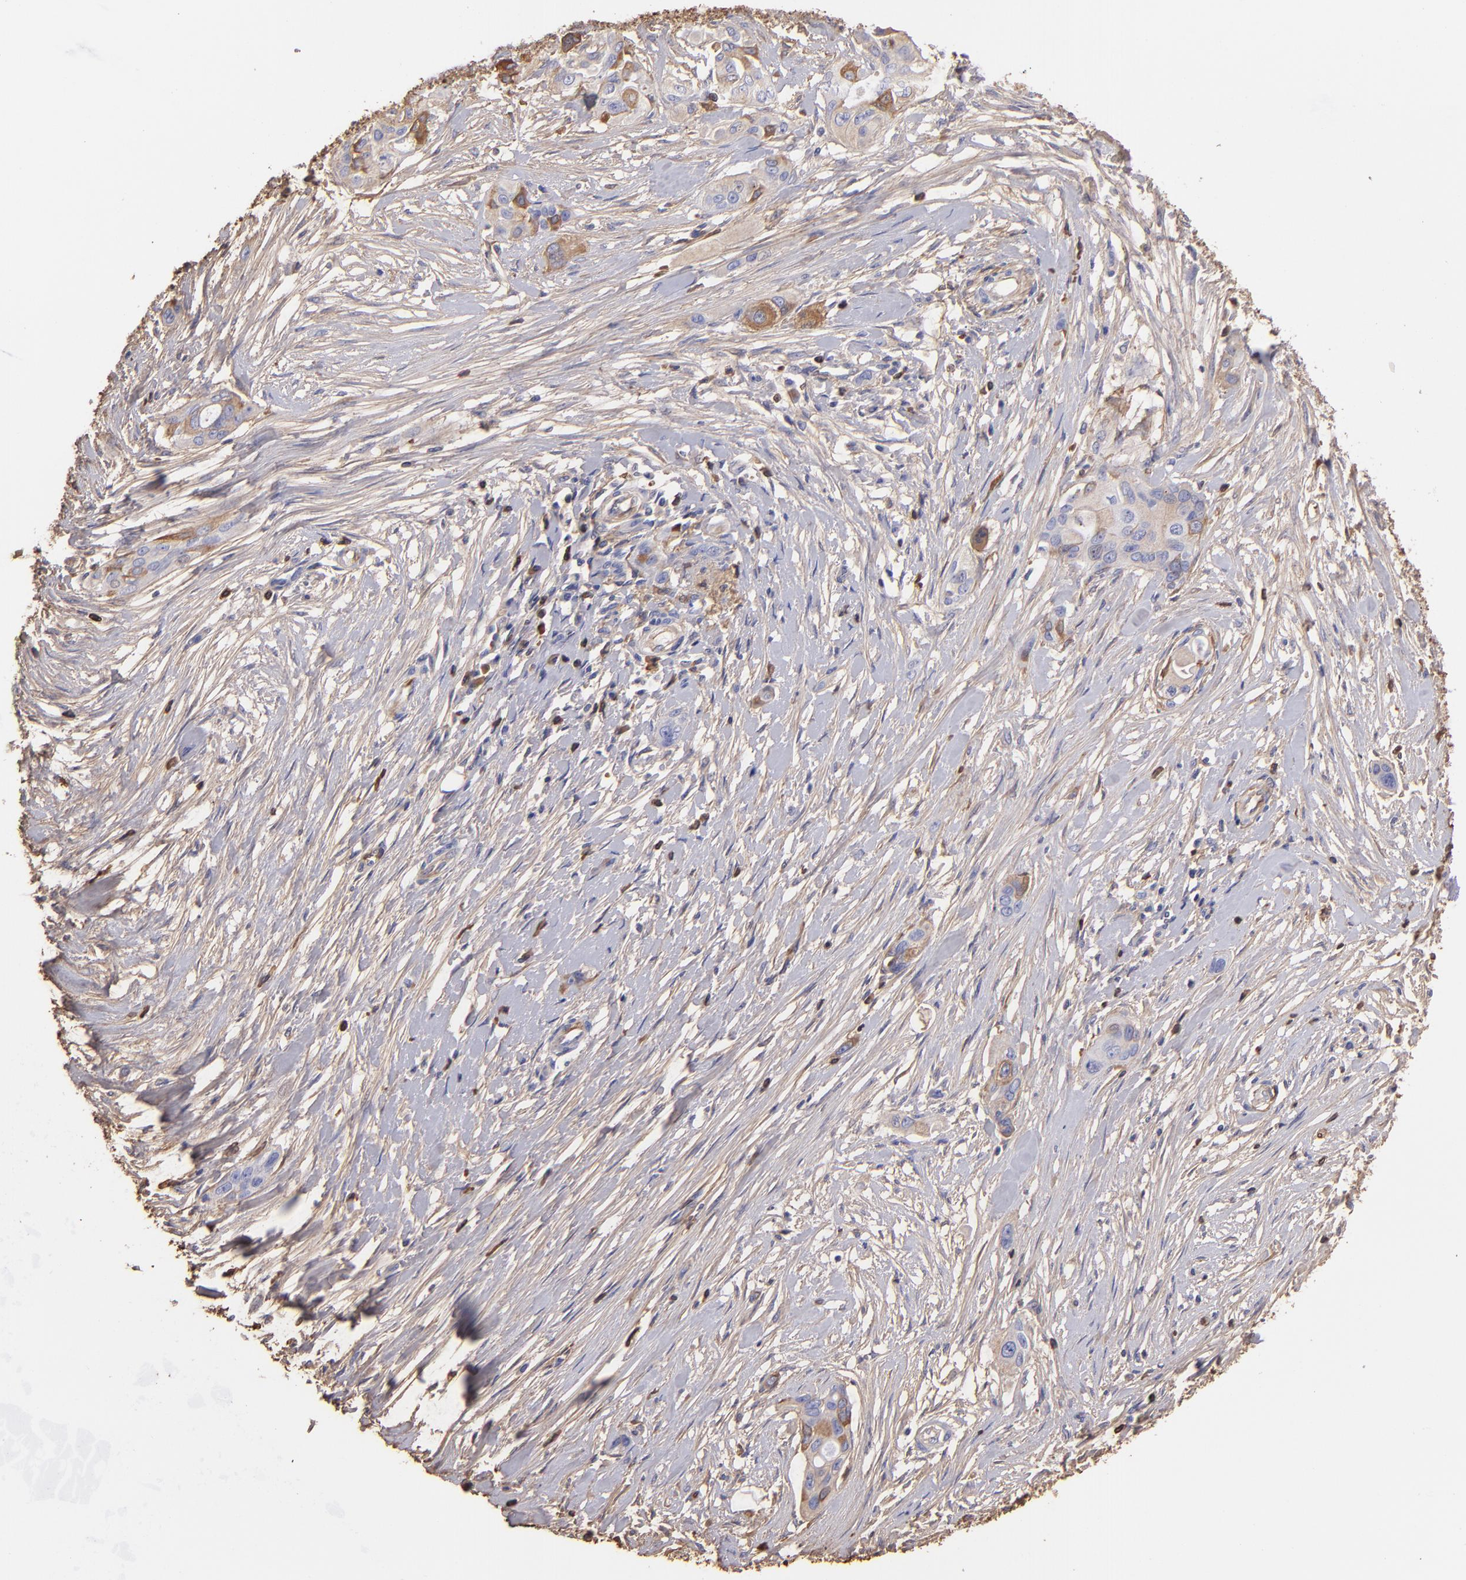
{"staining": {"intensity": "moderate", "quantity": "<25%", "location": "cytoplasmic/membranous"}, "tissue": "pancreatic cancer", "cell_type": "Tumor cells", "image_type": "cancer", "snomed": [{"axis": "morphology", "description": "Adenocarcinoma, NOS"}, {"axis": "topography", "description": "Pancreas"}], "caption": "DAB immunohistochemical staining of adenocarcinoma (pancreatic) demonstrates moderate cytoplasmic/membranous protein expression in approximately <25% of tumor cells.", "gene": "FGB", "patient": {"sex": "female", "age": 60}}